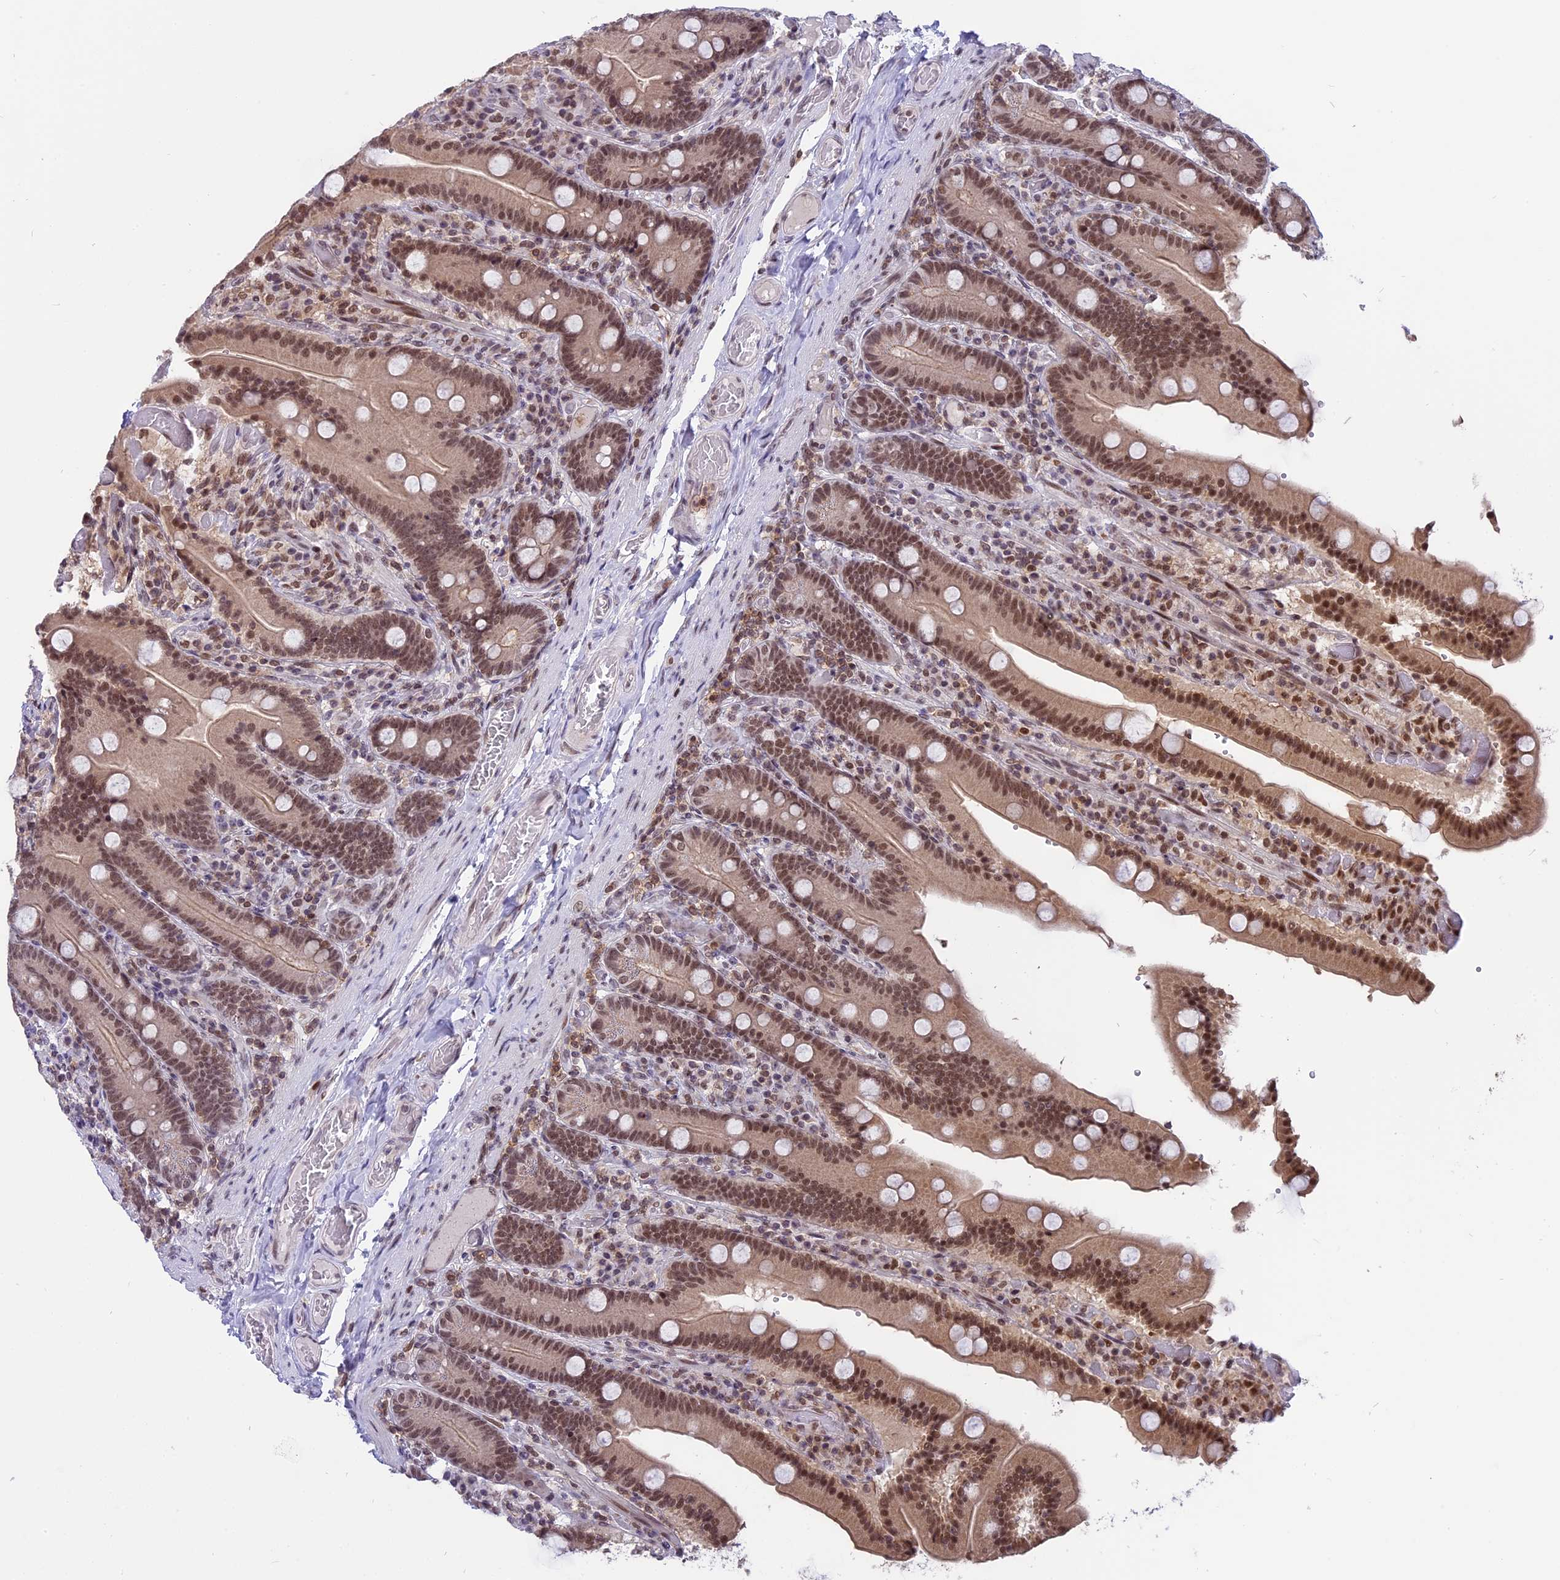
{"staining": {"intensity": "moderate", "quantity": ">75%", "location": "nuclear"}, "tissue": "duodenum", "cell_type": "Glandular cells", "image_type": "normal", "snomed": [{"axis": "morphology", "description": "Normal tissue, NOS"}, {"axis": "topography", "description": "Duodenum"}], "caption": "Glandular cells exhibit medium levels of moderate nuclear expression in approximately >75% of cells in normal human duodenum. (DAB (3,3'-diaminobenzidine) = brown stain, brightfield microscopy at high magnification).", "gene": "TADA3", "patient": {"sex": "female", "age": 62}}